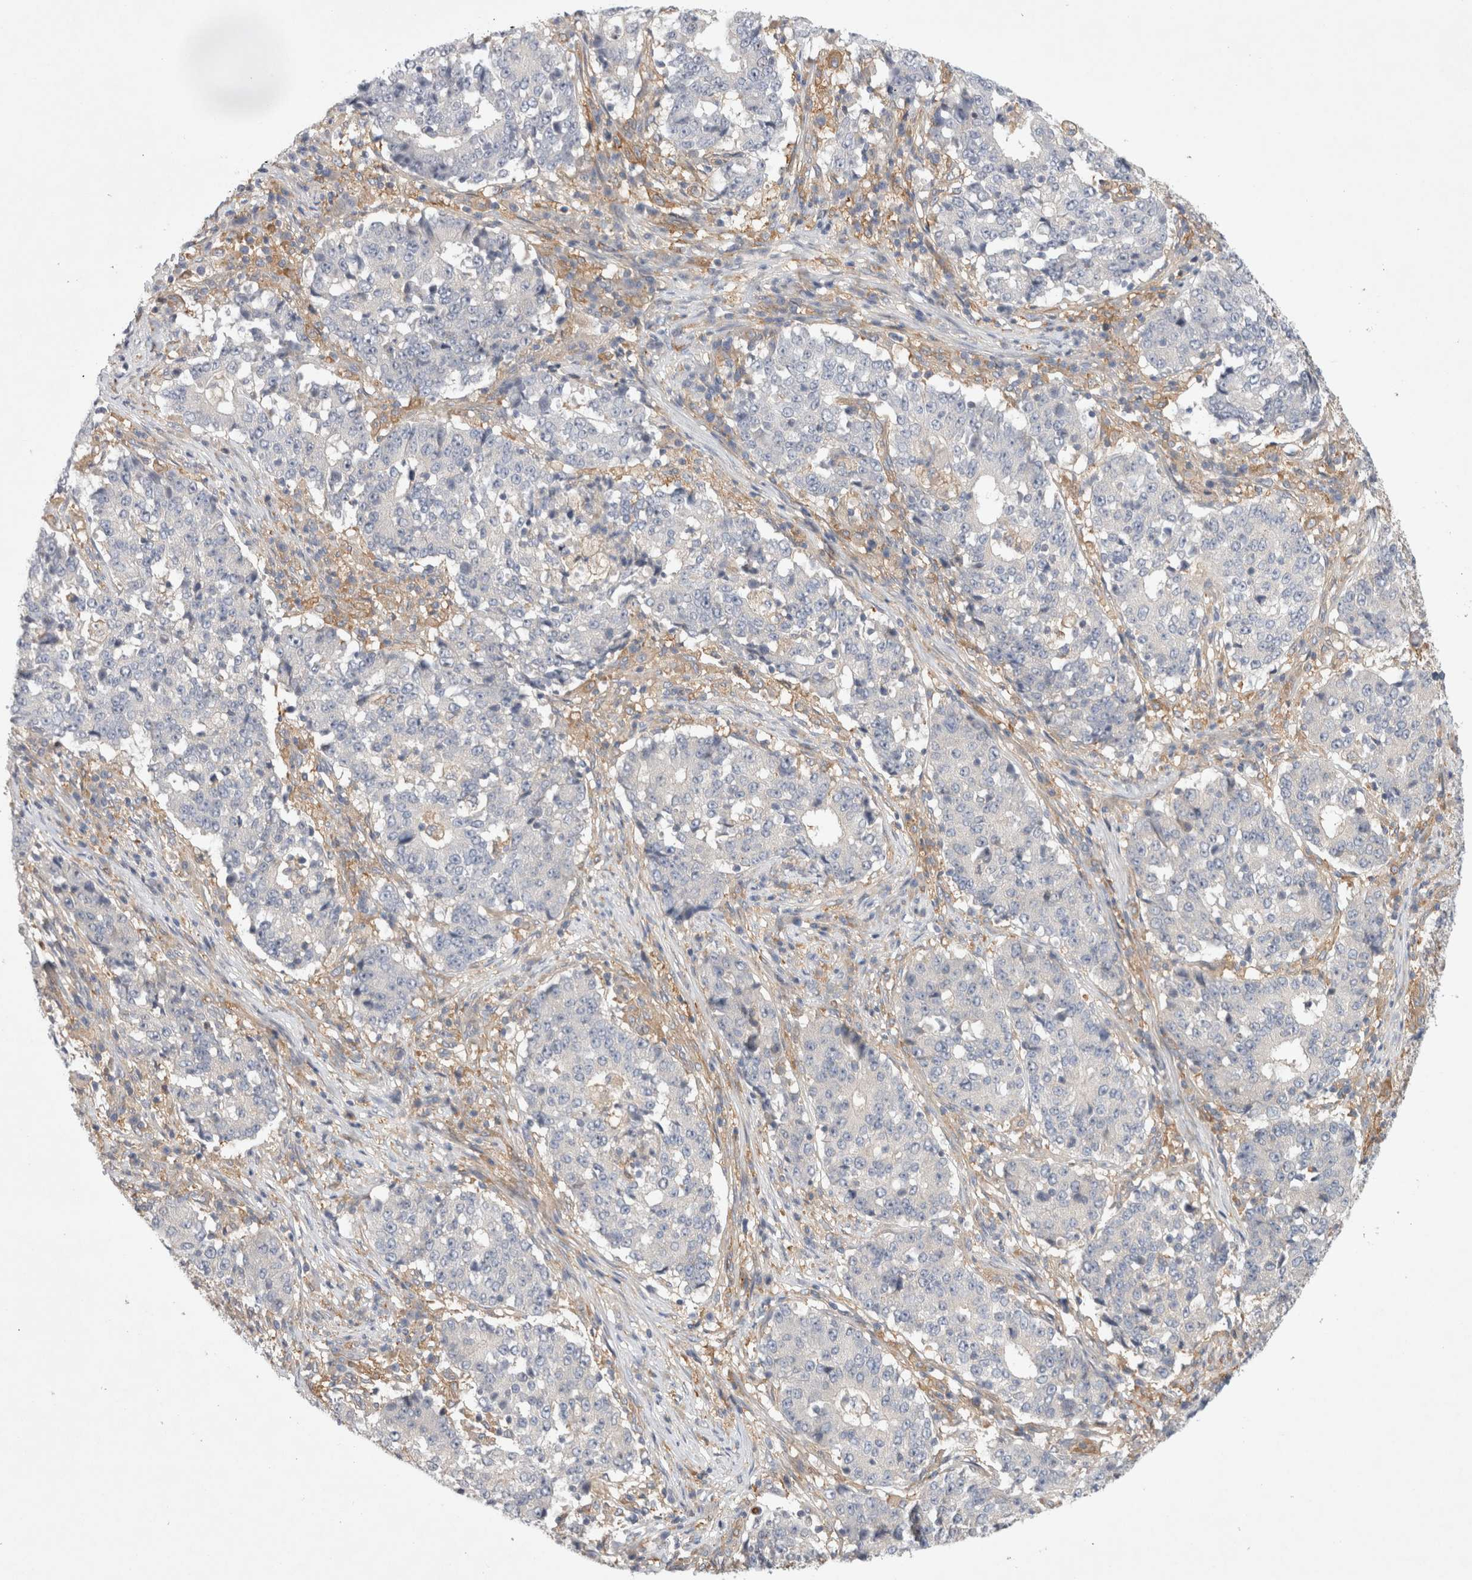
{"staining": {"intensity": "negative", "quantity": "none", "location": "none"}, "tissue": "stomach cancer", "cell_type": "Tumor cells", "image_type": "cancer", "snomed": [{"axis": "morphology", "description": "Adenocarcinoma, NOS"}, {"axis": "topography", "description": "Stomach"}], "caption": "This photomicrograph is of stomach adenocarcinoma stained with IHC to label a protein in brown with the nuclei are counter-stained blue. There is no staining in tumor cells. (Stains: DAB (3,3'-diaminobenzidine) immunohistochemistry with hematoxylin counter stain, Microscopy: brightfield microscopy at high magnification).", "gene": "CDCA7L", "patient": {"sex": "male", "age": 59}}